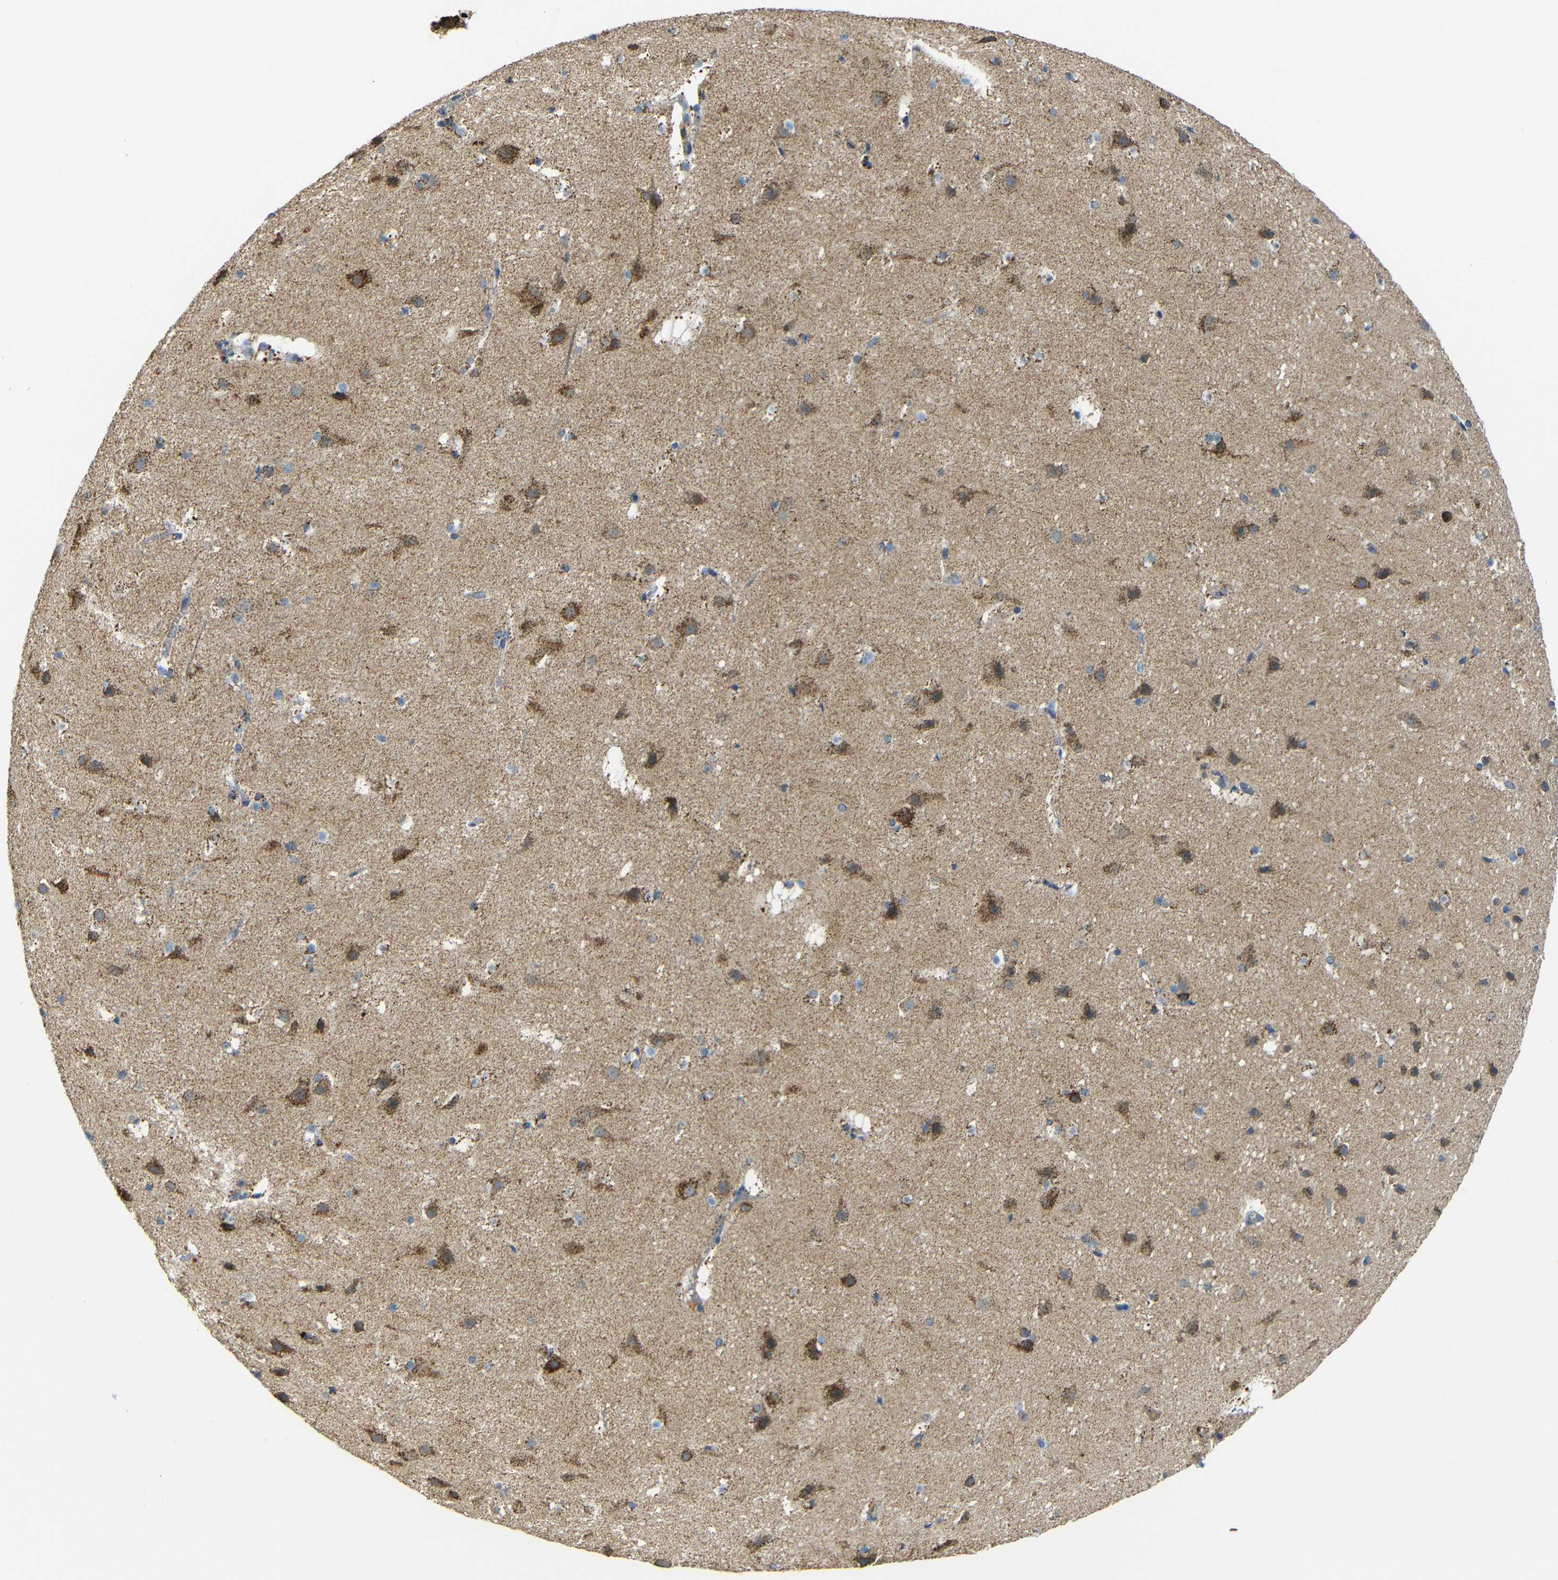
{"staining": {"intensity": "negative", "quantity": "none", "location": "none"}, "tissue": "cerebral cortex", "cell_type": "Endothelial cells", "image_type": "normal", "snomed": [{"axis": "morphology", "description": "Normal tissue, NOS"}, {"axis": "topography", "description": "Cerebral cortex"}], "caption": "High power microscopy histopathology image of an immunohistochemistry image of unremarkable cerebral cortex, revealing no significant positivity in endothelial cells. Nuclei are stained in blue.", "gene": "NR3C2", "patient": {"sex": "male", "age": 45}}